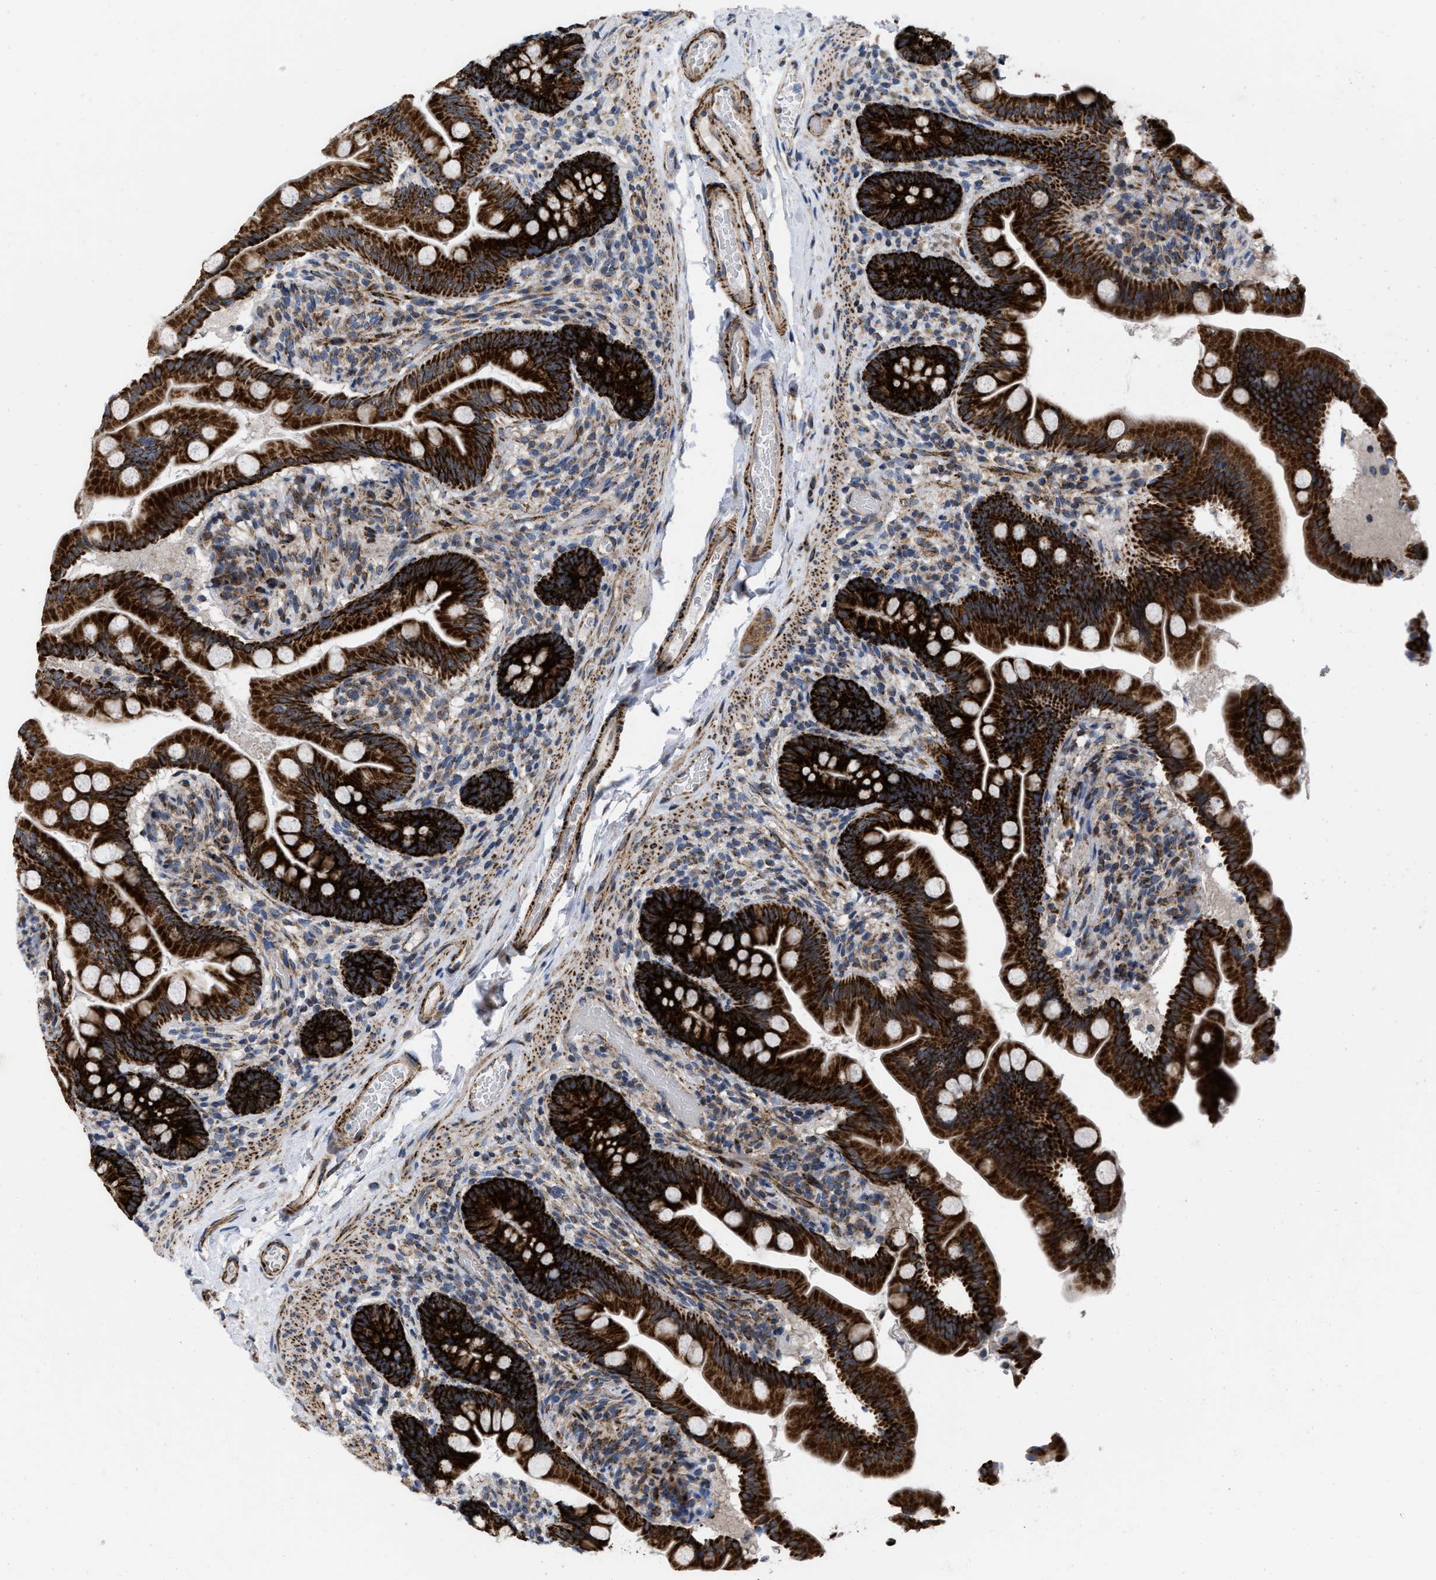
{"staining": {"intensity": "strong", "quantity": ">75%", "location": "cytoplasmic/membranous"}, "tissue": "small intestine", "cell_type": "Glandular cells", "image_type": "normal", "snomed": [{"axis": "morphology", "description": "Normal tissue, NOS"}, {"axis": "topography", "description": "Small intestine"}], "caption": "Glandular cells reveal strong cytoplasmic/membranous staining in about >75% of cells in unremarkable small intestine. (IHC, brightfield microscopy, high magnification).", "gene": "AKAP1", "patient": {"sex": "female", "age": 56}}